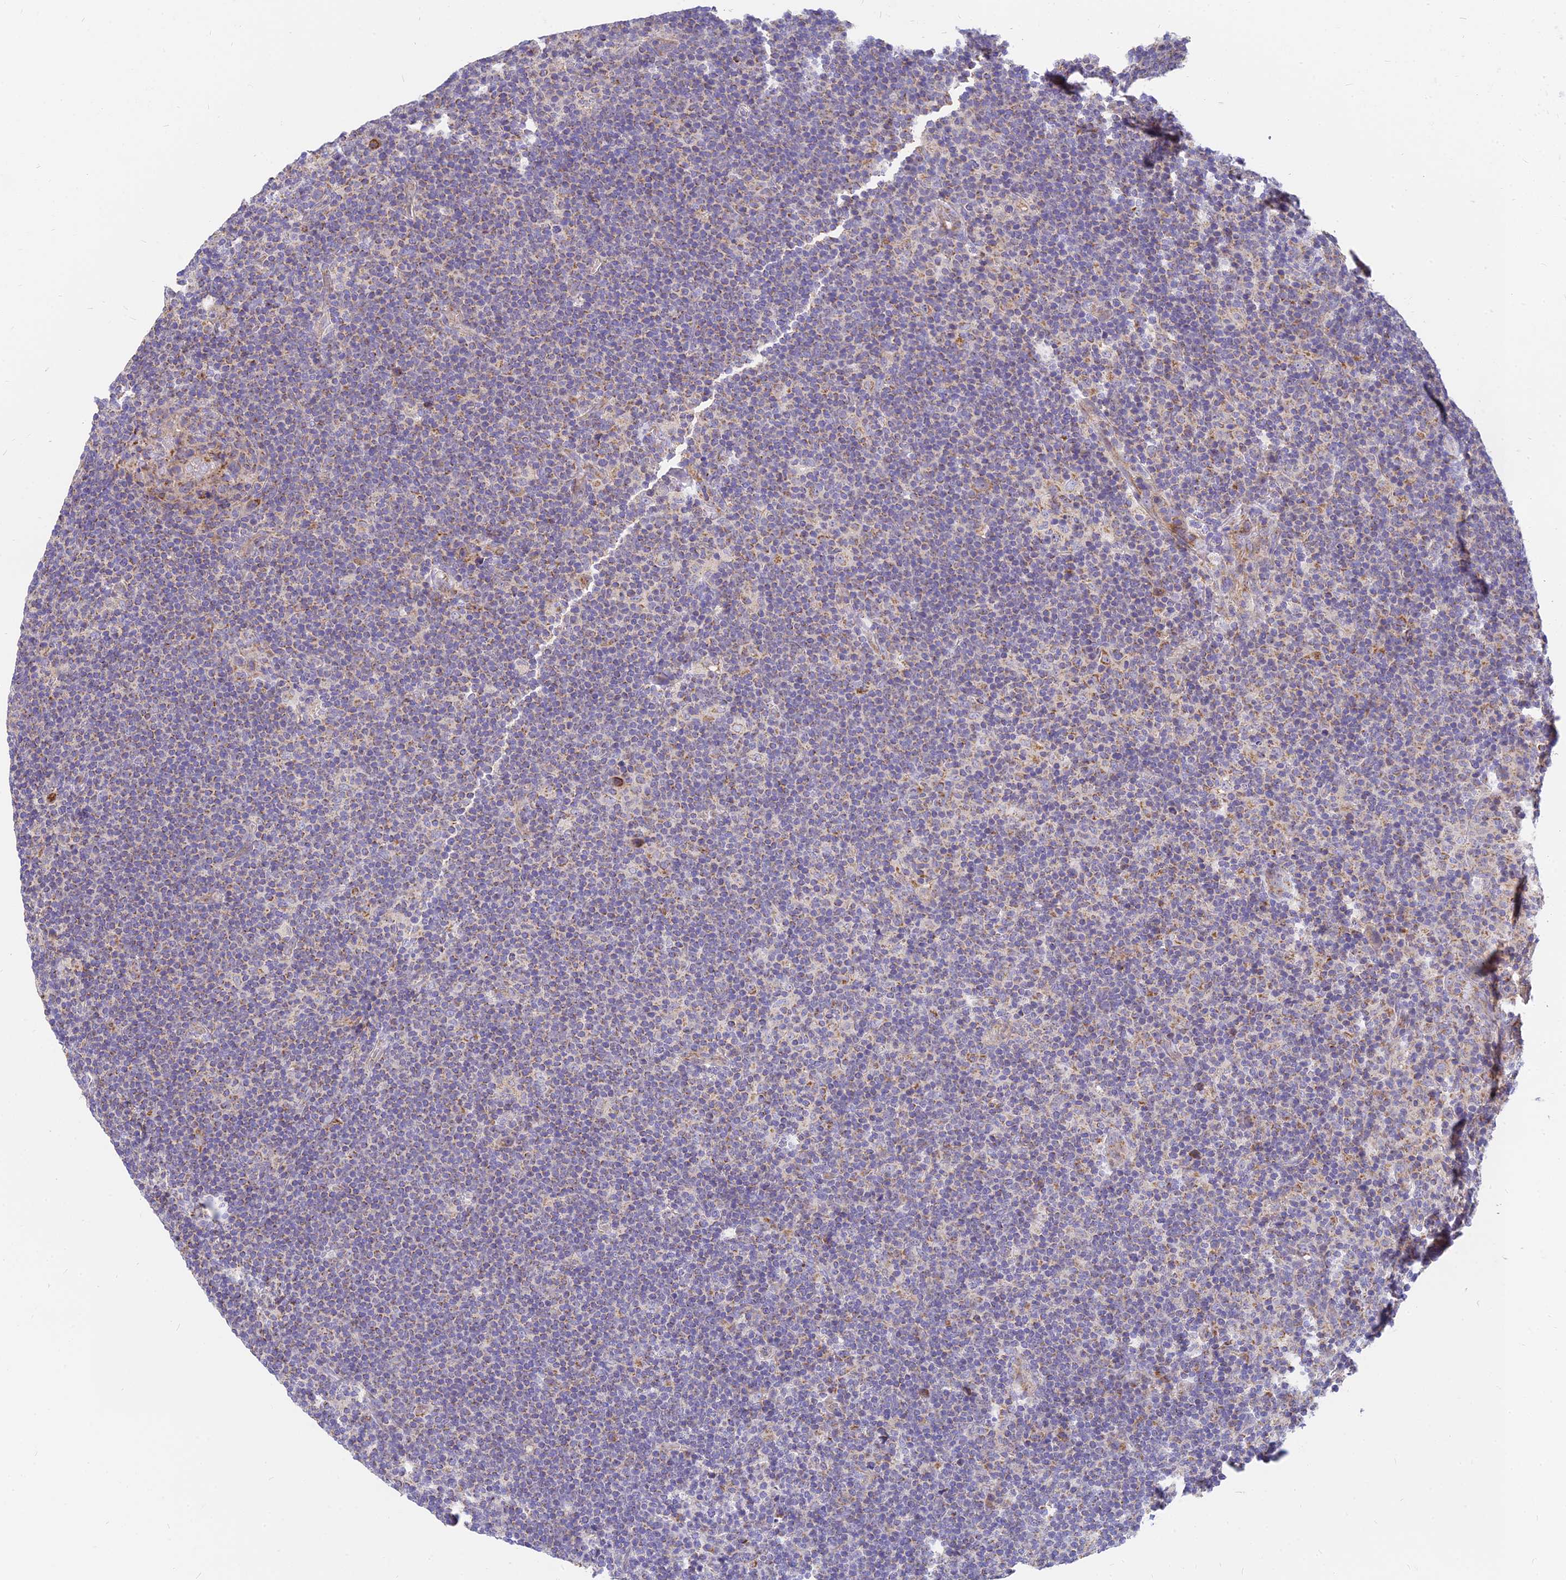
{"staining": {"intensity": "weak", "quantity": ">75%", "location": "cytoplasmic/membranous"}, "tissue": "lymphoma", "cell_type": "Tumor cells", "image_type": "cancer", "snomed": [{"axis": "morphology", "description": "Hodgkin's disease, NOS"}, {"axis": "topography", "description": "Lymph node"}], "caption": "Human lymphoma stained for a protein (brown) demonstrates weak cytoplasmic/membranous positive staining in about >75% of tumor cells.", "gene": "MRPL15", "patient": {"sex": "female", "age": 57}}